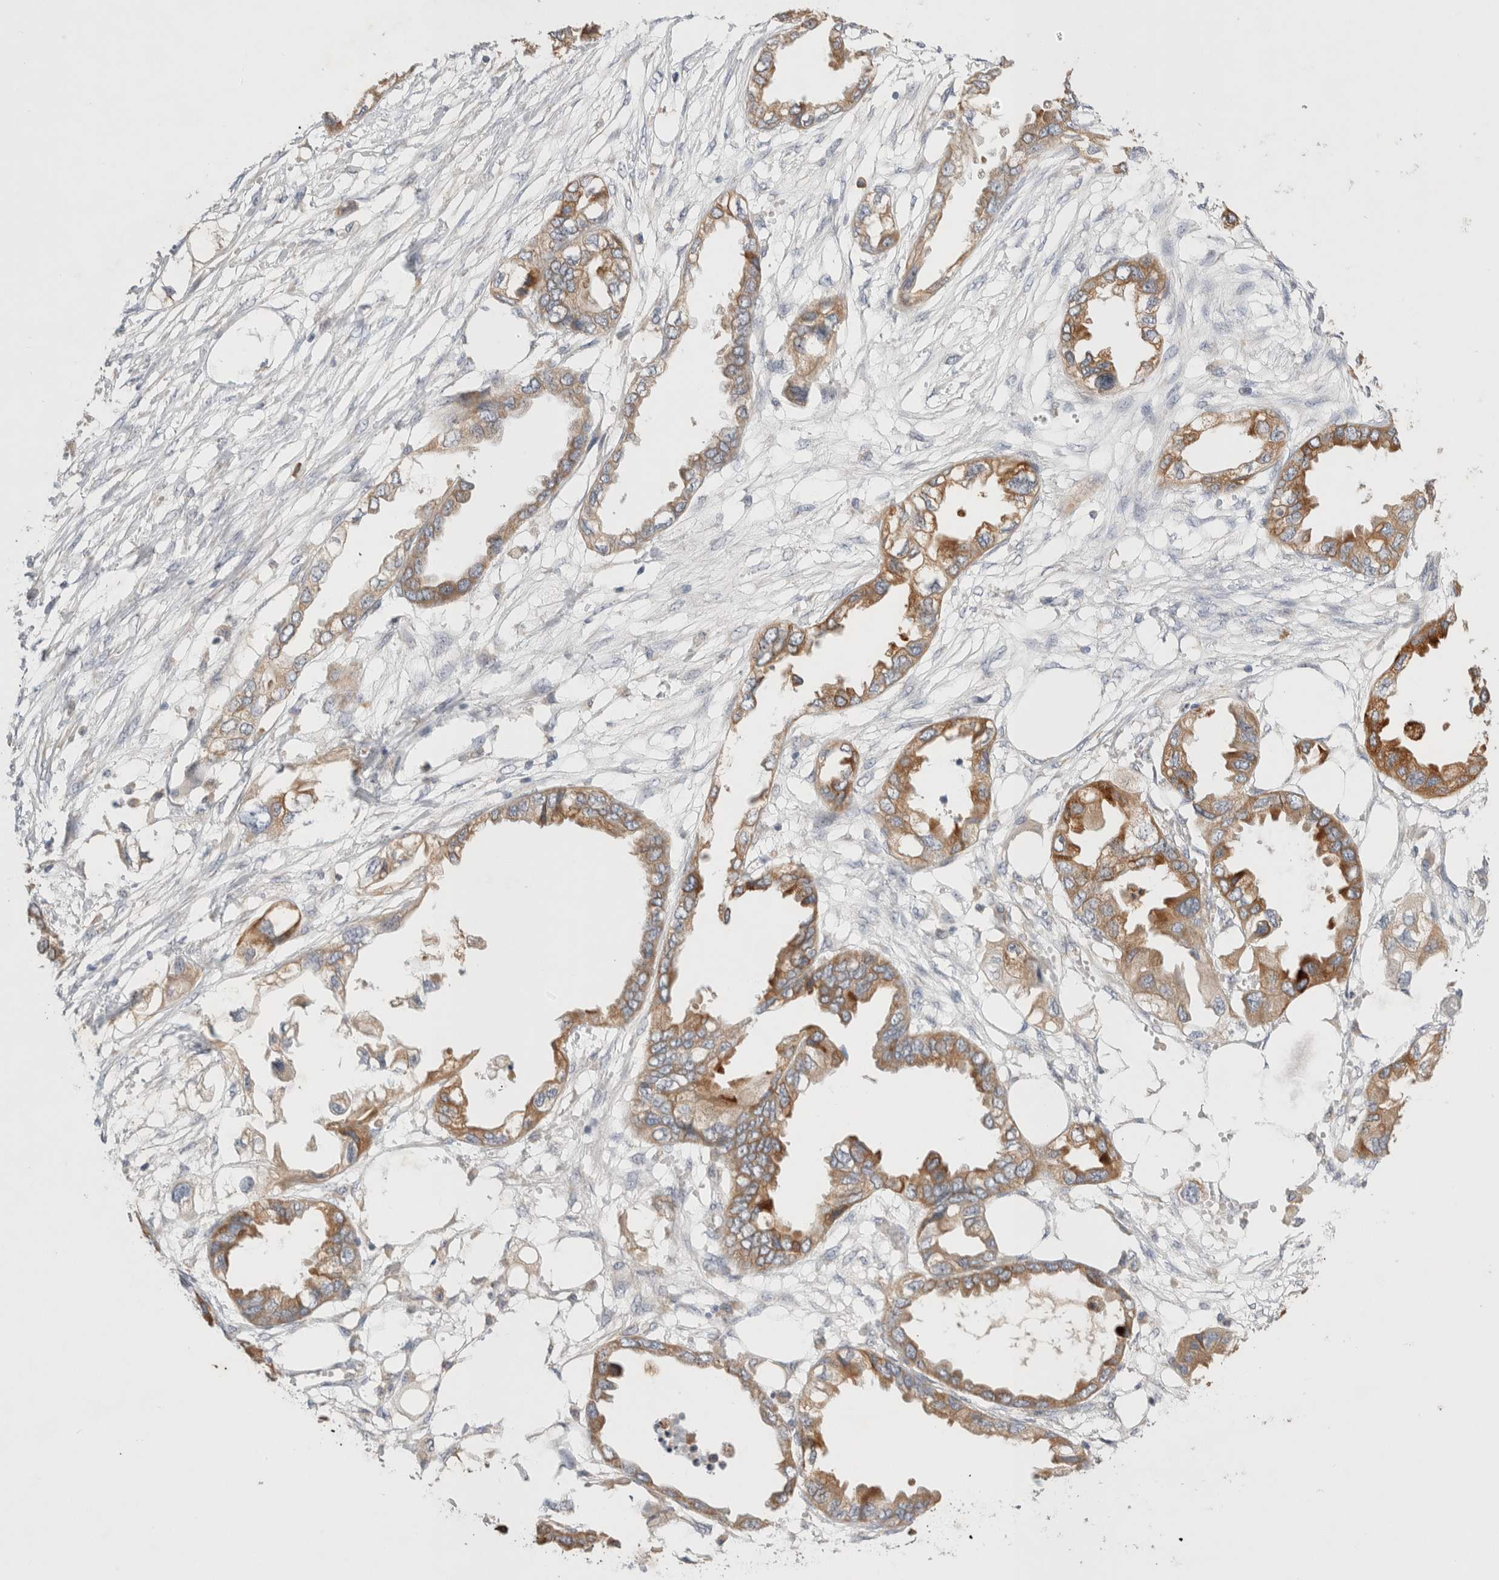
{"staining": {"intensity": "moderate", "quantity": ">75%", "location": "cytoplasmic/membranous"}, "tissue": "endometrial cancer", "cell_type": "Tumor cells", "image_type": "cancer", "snomed": [{"axis": "morphology", "description": "Adenocarcinoma, NOS"}, {"axis": "morphology", "description": "Adenocarcinoma, metastatic, NOS"}, {"axis": "topography", "description": "Adipose tissue"}, {"axis": "topography", "description": "Endometrium"}], "caption": "The image reveals immunohistochemical staining of endometrial cancer (adenocarcinoma). There is moderate cytoplasmic/membranous positivity is seen in approximately >75% of tumor cells.", "gene": "NEDD4L", "patient": {"sex": "female", "age": 67}}